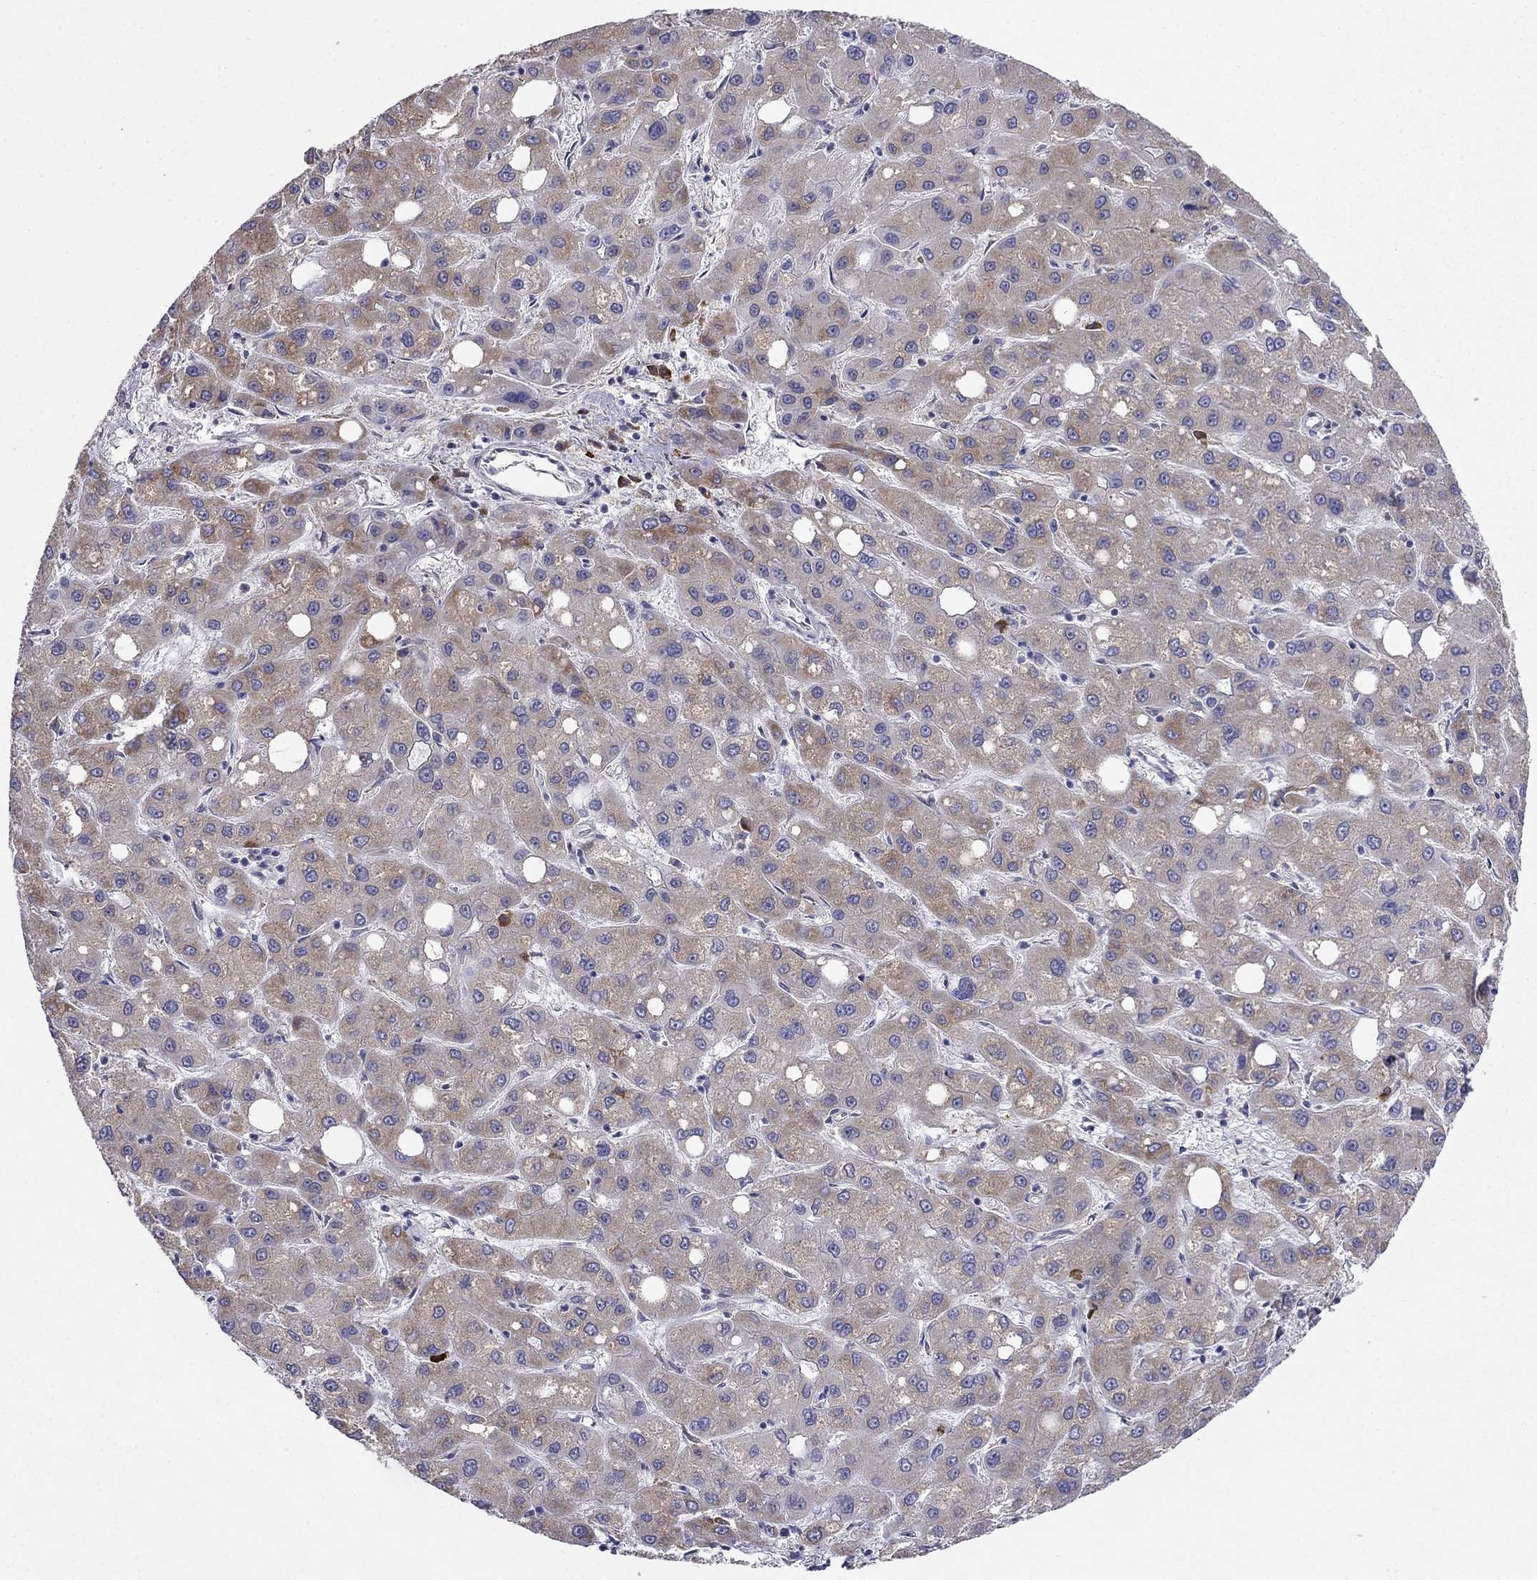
{"staining": {"intensity": "moderate", "quantity": ">75%", "location": "cytoplasmic/membranous"}, "tissue": "liver cancer", "cell_type": "Tumor cells", "image_type": "cancer", "snomed": [{"axis": "morphology", "description": "Carcinoma, Hepatocellular, NOS"}, {"axis": "topography", "description": "Liver"}], "caption": "There is medium levels of moderate cytoplasmic/membranous positivity in tumor cells of hepatocellular carcinoma (liver), as demonstrated by immunohistochemical staining (brown color).", "gene": "LONRF2", "patient": {"sex": "male", "age": 73}}